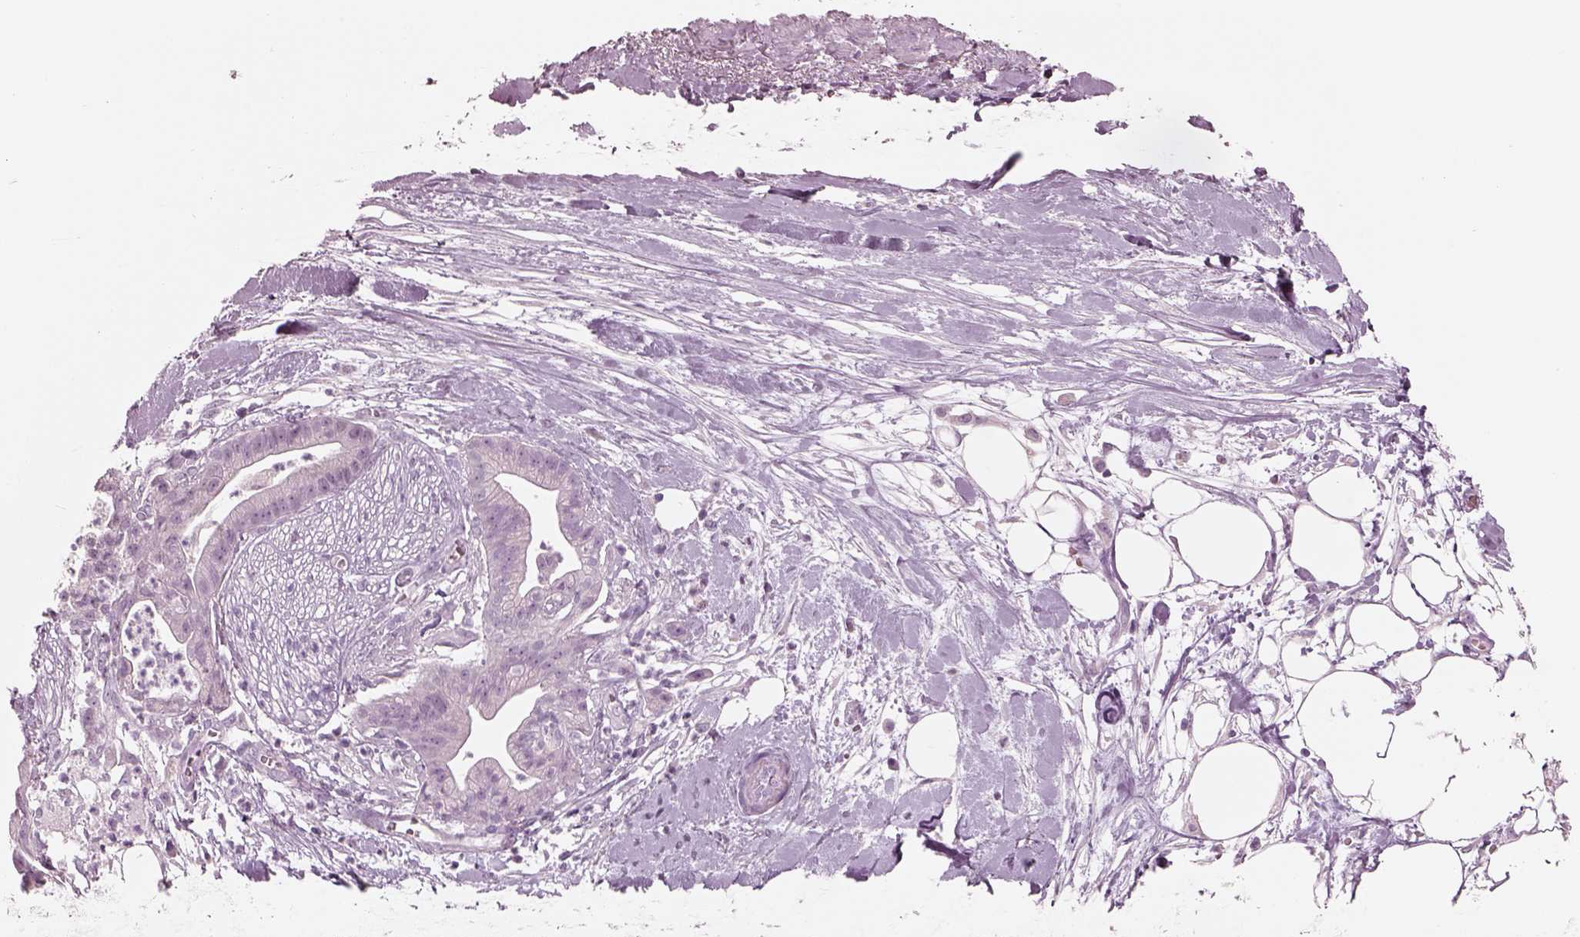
{"staining": {"intensity": "negative", "quantity": "none", "location": "none"}, "tissue": "pancreatic cancer", "cell_type": "Tumor cells", "image_type": "cancer", "snomed": [{"axis": "morphology", "description": "Normal tissue, NOS"}, {"axis": "morphology", "description": "Adenocarcinoma, NOS"}, {"axis": "topography", "description": "Lymph node"}, {"axis": "topography", "description": "Pancreas"}], "caption": "High power microscopy photomicrograph of an immunohistochemistry (IHC) image of adenocarcinoma (pancreatic), revealing no significant staining in tumor cells. The staining was performed using DAB to visualize the protein expression in brown, while the nuclei were stained in blue with hematoxylin (Magnification: 20x).", "gene": "KRTAP24-1", "patient": {"sex": "female", "age": 58}}